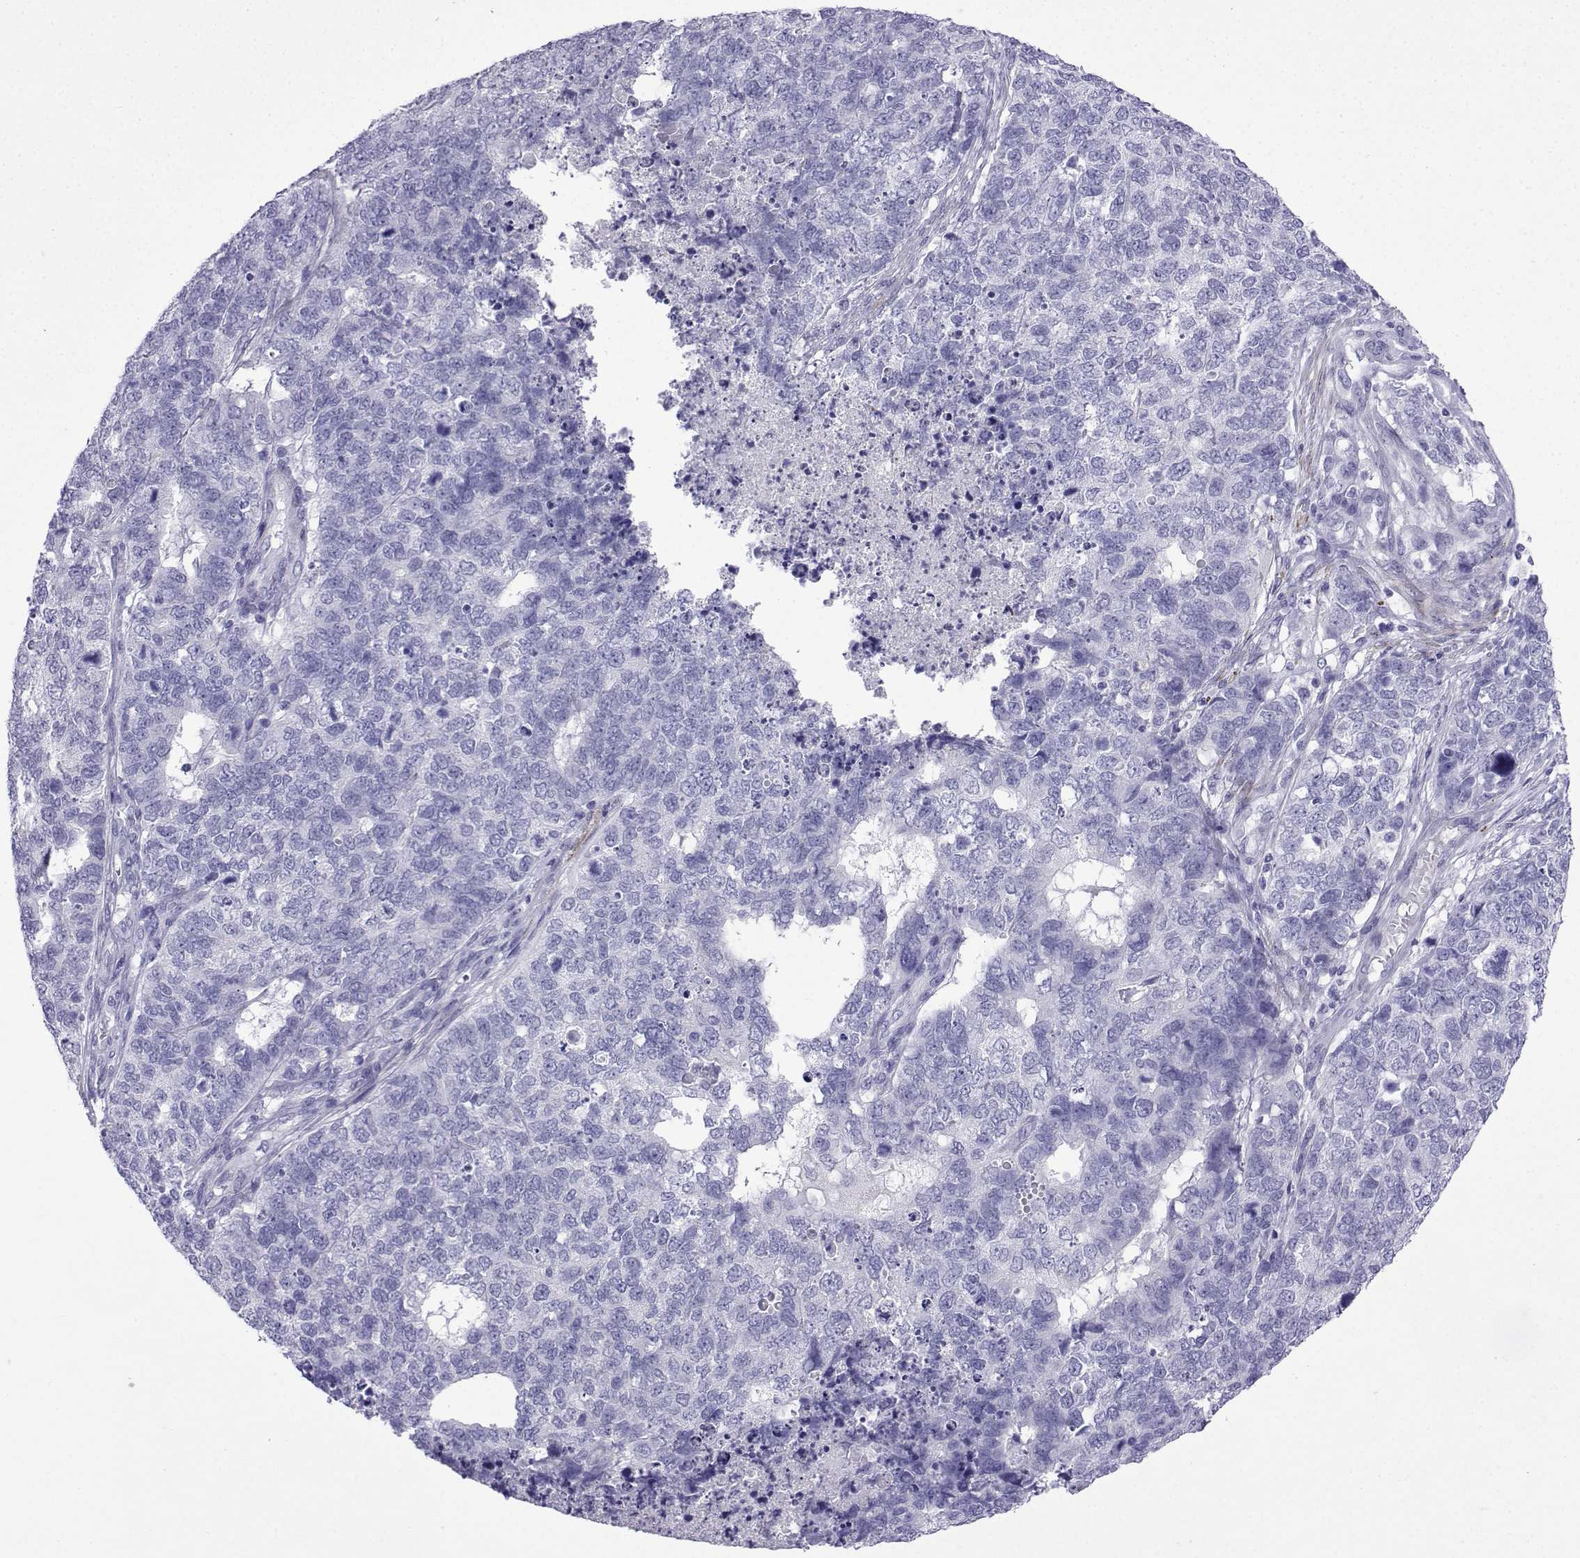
{"staining": {"intensity": "negative", "quantity": "none", "location": "none"}, "tissue": "cervical cancer", "cell_type": "Tumor cells", "image_type": "cancer", "snomed": [{"axis": "morphology", "description": "Squamous cell carcinoma, NOS"}, {"axis": "topography", "description": "Cervix"}], "caption": "IHC histopathology image of human cervical cancer (squamous cell carcinoma) stained for a protein (brown), which displays no positivity in tumor cells.", "gene": "KCNF1", "patient": {"sex": "female", "age": 63}}